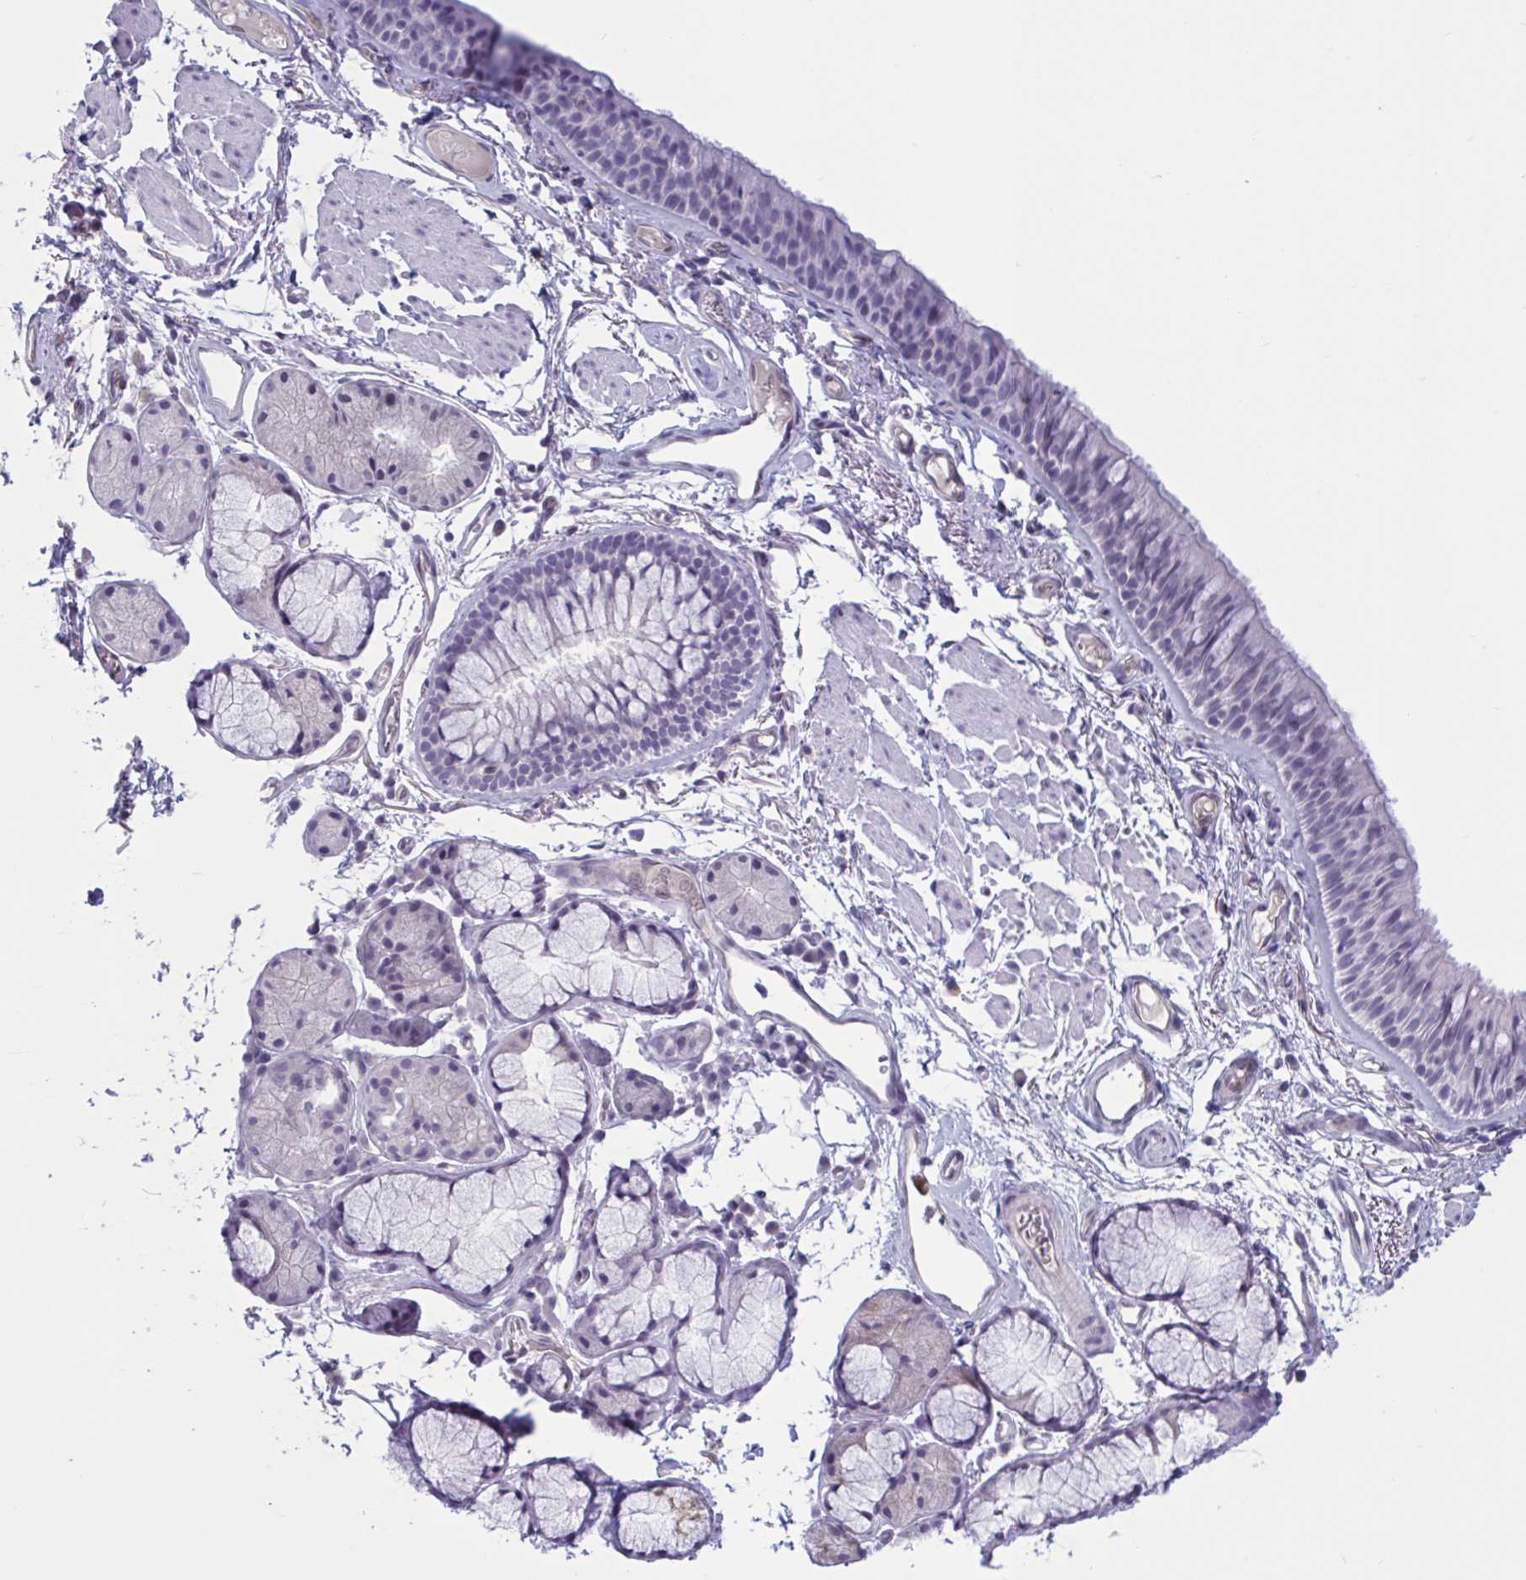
{"staining": {"intensity": "negative", "quantity": "none", "location": "none"}, "tissue": "bronchus", "cell_type": "Respiratory epithelial cells", "image_type": "normal", "snomed": [{"axis": "morphology", "description": "Normal tissue, NOS"}, {"axis": "topography", "description": "Cartilage tissue"}, {"axis": "topography", "description": "Bronchus"}], "caption": "This micrograph is of unremarkable bronchus stained with immunohistochemistry (IHC) to label a protein in brown with the nuclei are counter-stained blue. There is no staining in respiratory epithelial cells.", "gene": "OR1L3", "patient": {"sex": "female", "age": 79}}